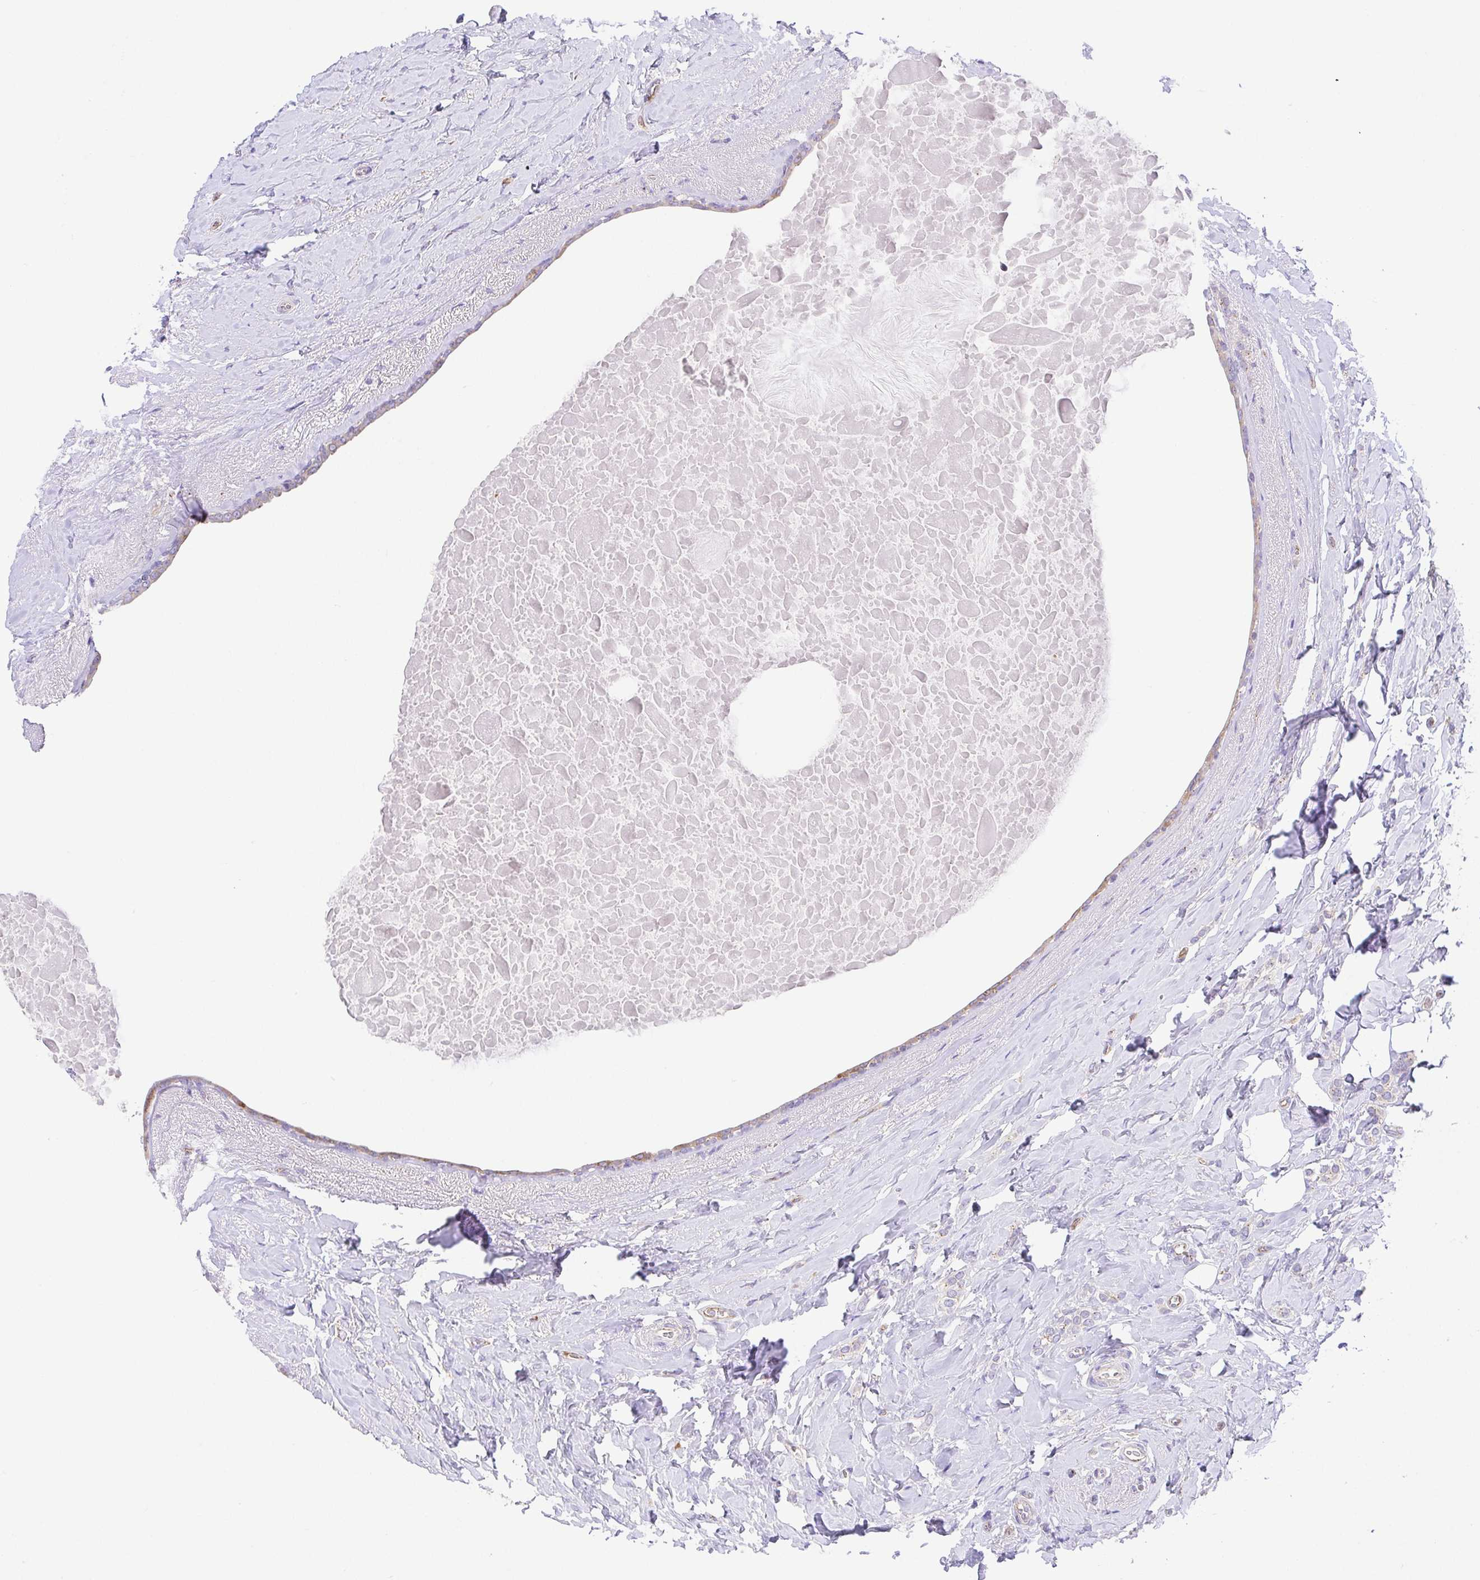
{"staining": {"intensity": "negative", "quantity": "none", "location": "none"}, "tissue": "breast cancer", "cell_type": "Tumor cells", "image_type": "cancer", "snomed": [{"axis": "morphology", "description": "Normal tissue, NOS"}, {"axis": "morphology", "description": "Duct carcinoma"}, {"axis": "topography", "description": "Breast"}], "caption": "Immunohistochemistry (IHC) of human breast cancer exhibits no expression in tumor cells.", "gene": "SLC13A1", "patient": {"sex": "female", "age": 77}}